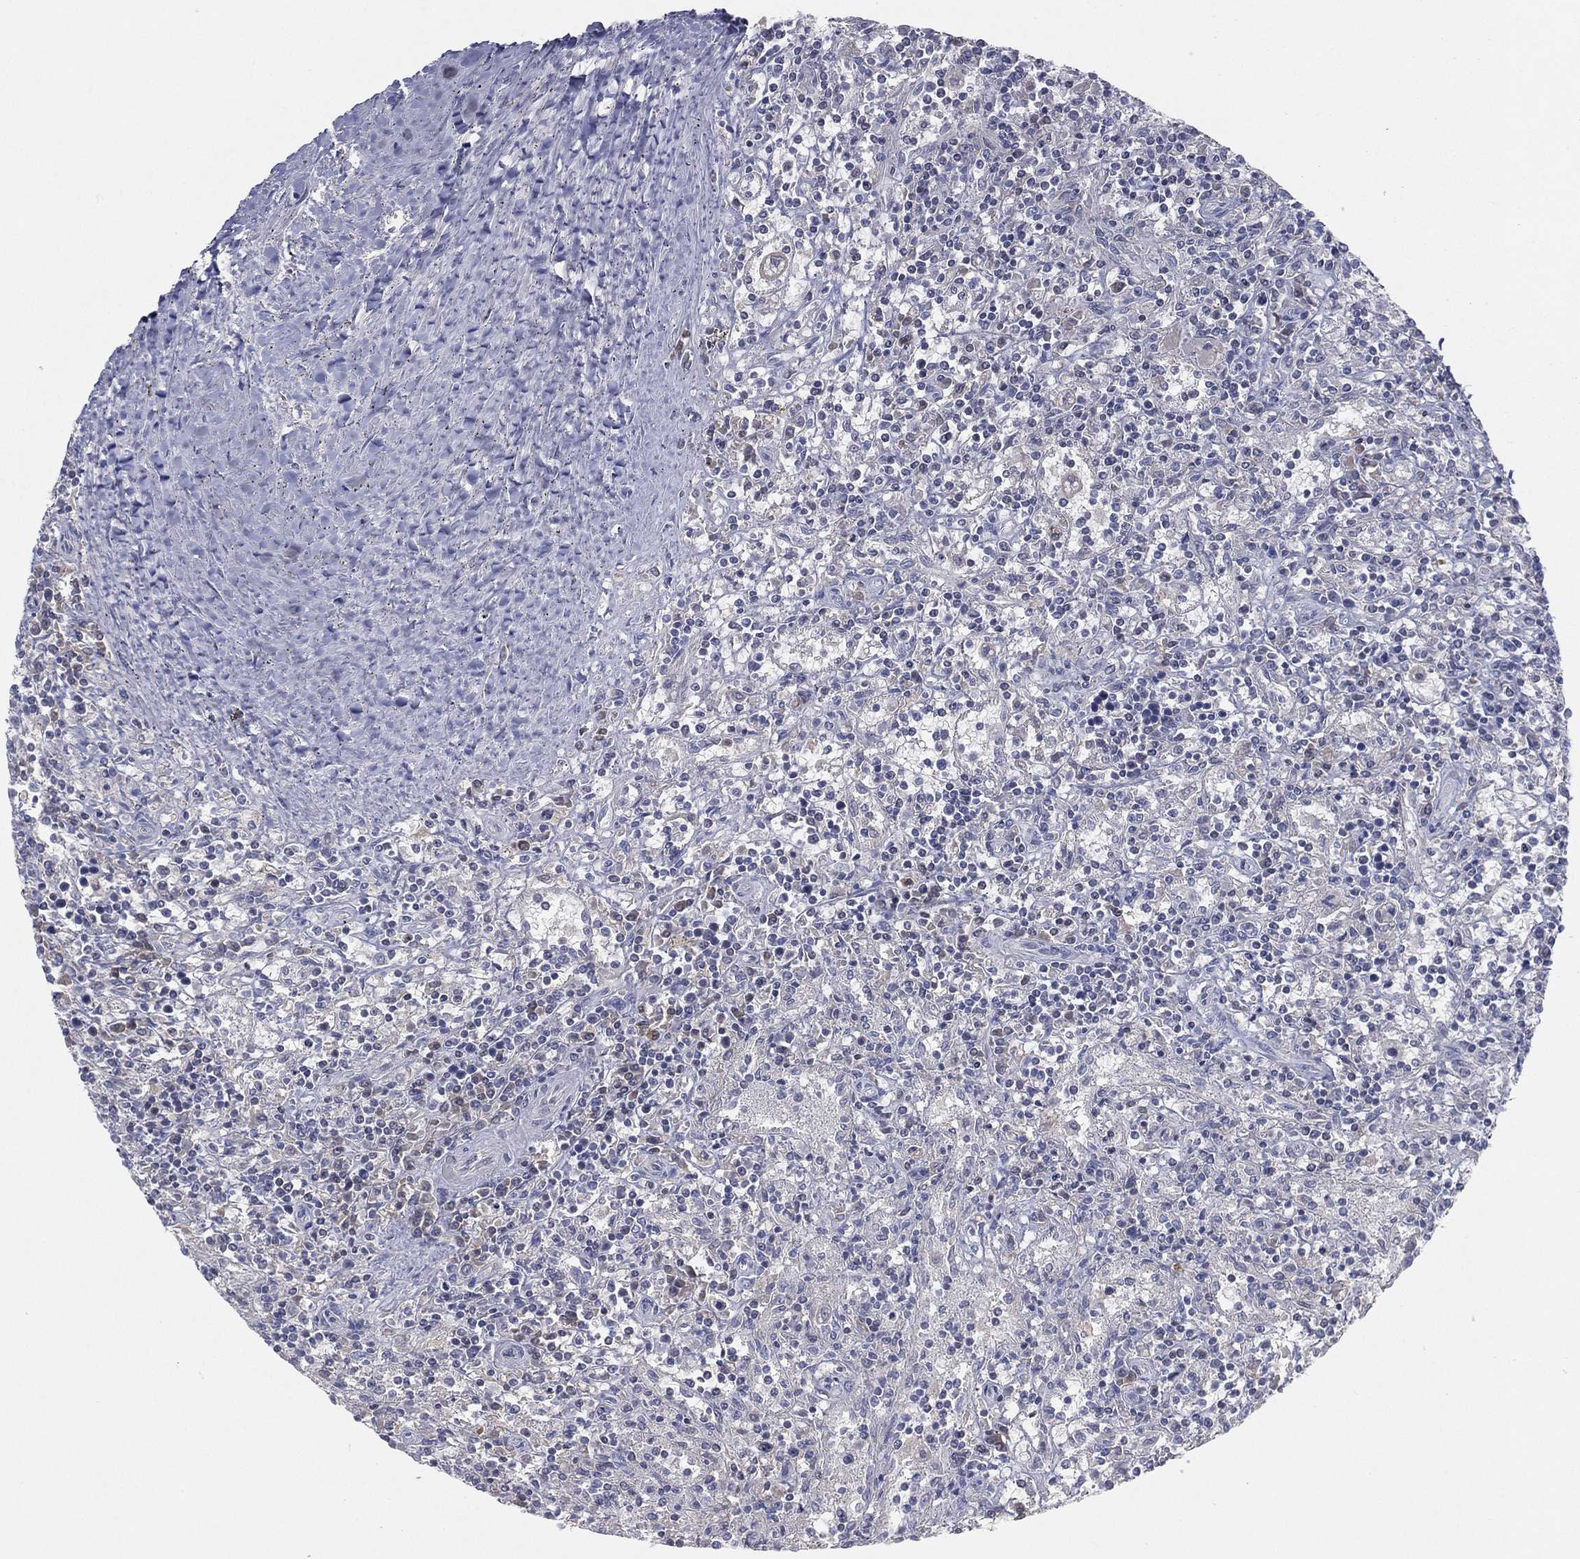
{"staining": {"intensity": "negative", "quantity": "none", "location": "none"}, "tissue": "lymphoma", "cell_type": "Tumor cells", "image_type": "cancer", "snomed": [{"axis": "morphology", "description": "Malignant lymphoma, non-Hodgkin's type, Low grade"}, {"axis": "topography", "description": "Spleen"}], "caption": "This histopathology image is of low-grade malignant lymphoma, non-Hodgkin's type stained with immunohistochemistry (IHC) to label a protein in brown with the nuclei are counter-stained blue. There is no expression in tumor cells.", "gene": "CPT1B", "patient": {"sex": "male", "age": 62}}